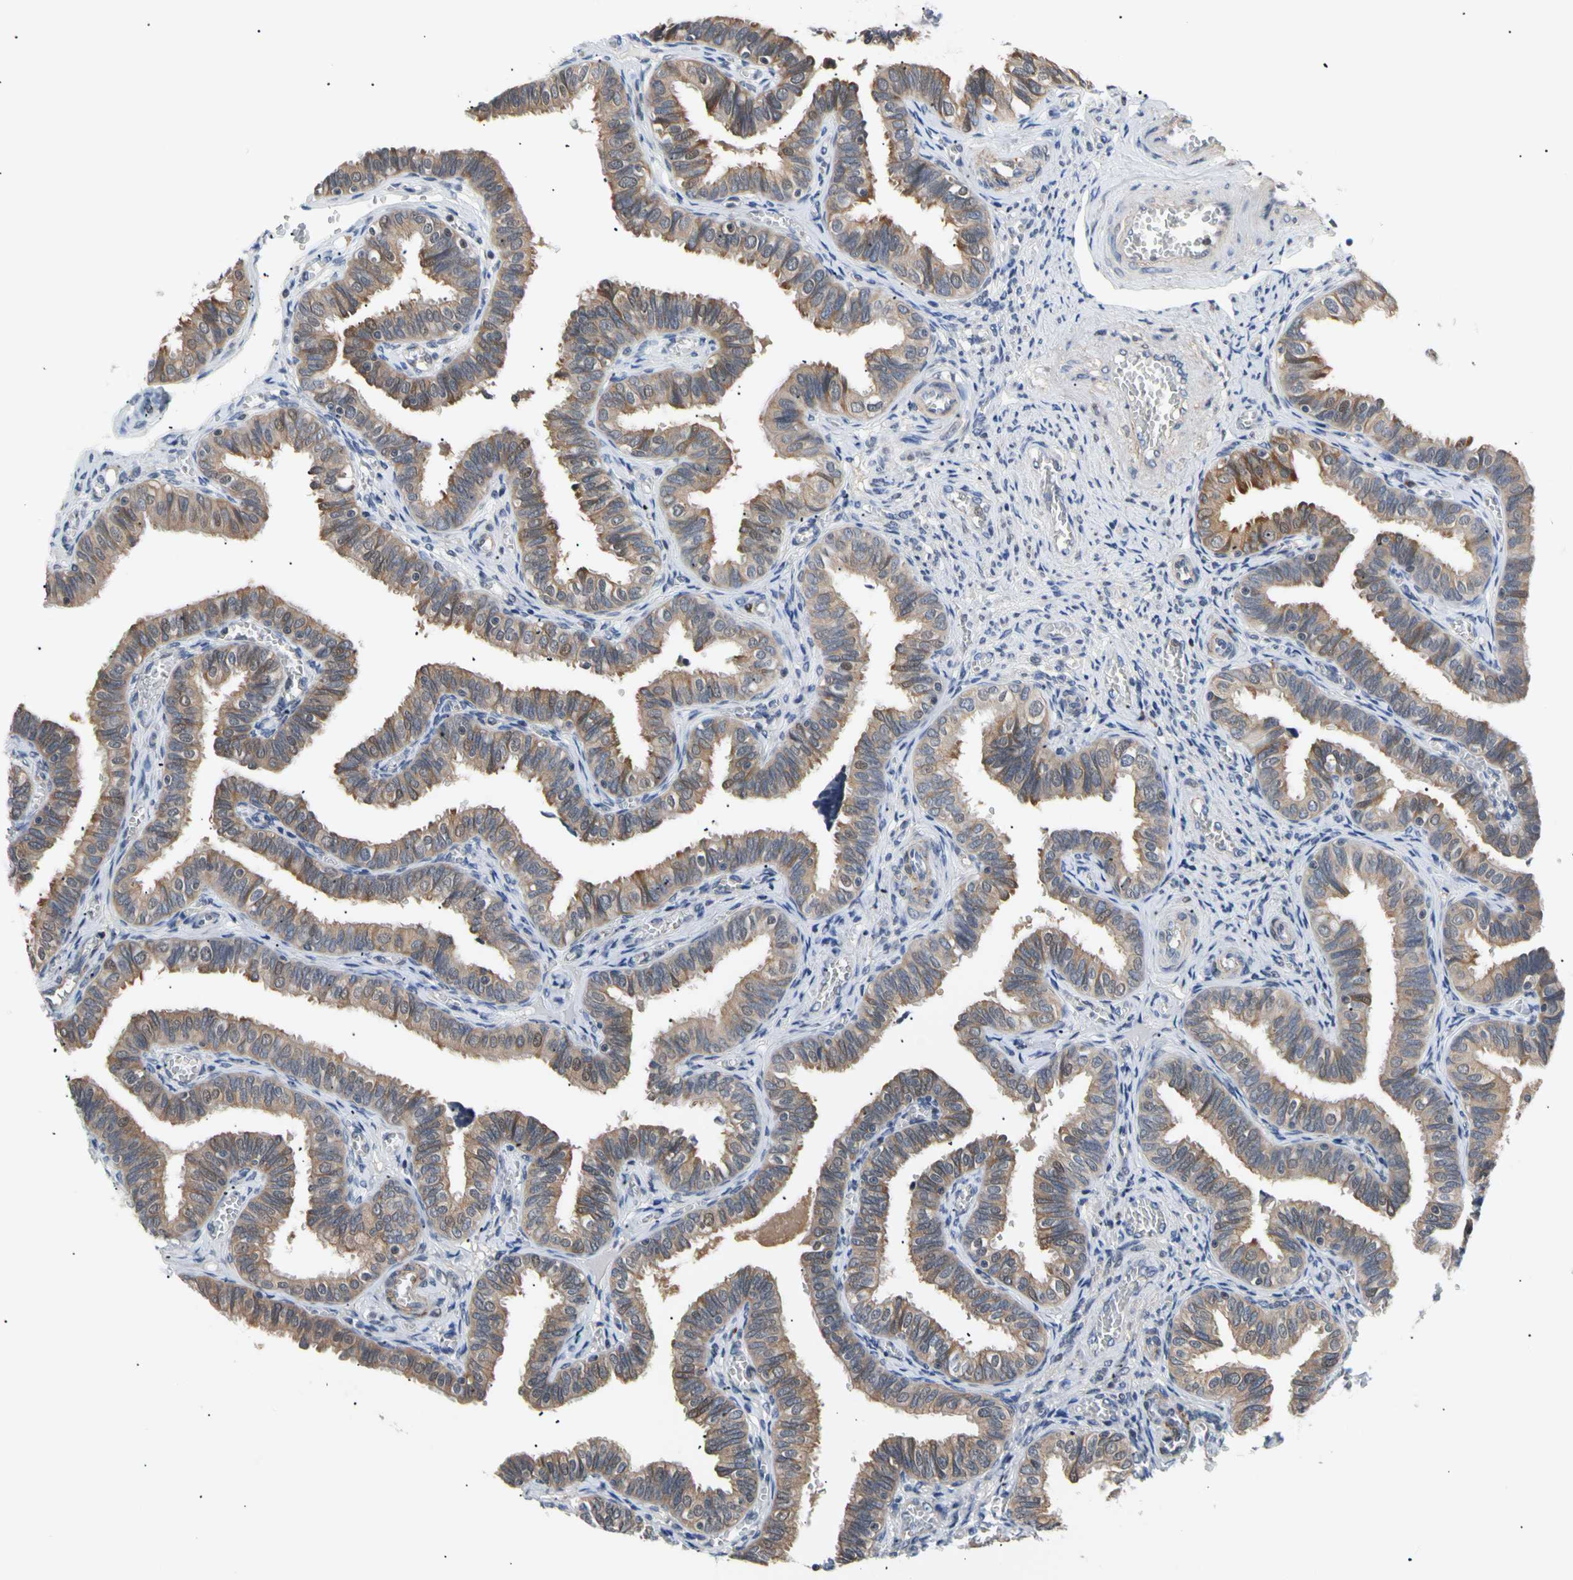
{"staining": {"intensity": "moderate", "quantity": ">75%", "location": "cytoplasmic/membranous"}, "tissue": "fallopian tube", "cell_type": "Glandular cells", "image_type": "normal", "snomed": [{"axis": "morphology", "description": "Normal tissue, NOS"}, {"axis": "topography", "description": "Fallopian tube"}], "caption": "This is a photomicrograph of IHC staining of unremarkable fallopian tube, which shows moderate expression in the cytoplasmic/membranous of glandular cells.", "gene": "SEC23B", "patient": {"sex": "female", "age": 46}}